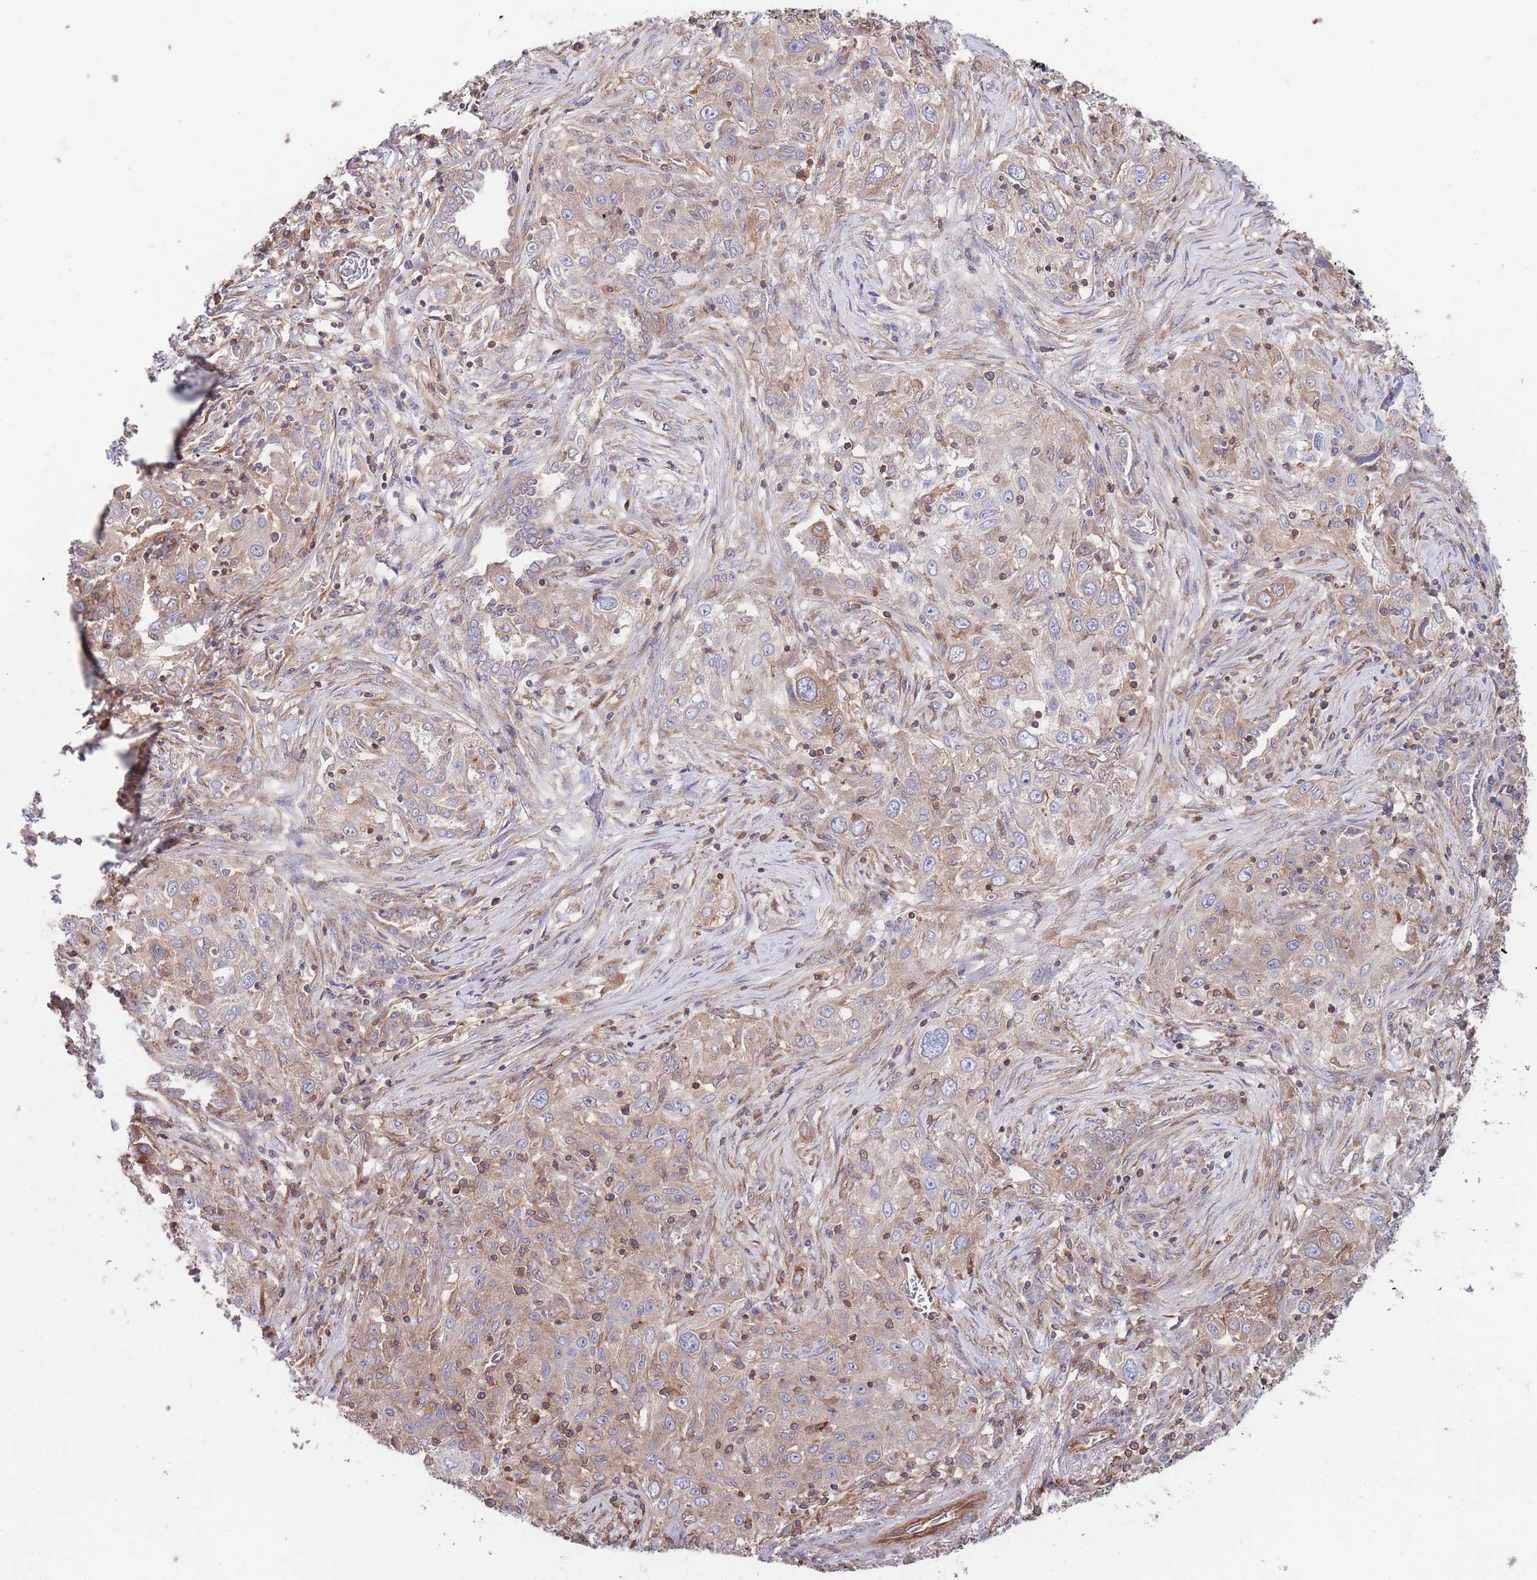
{"staining": {"intensity": "weak", "quantity": "25%-75%", "location": "cytoplasmic/membranous"}, "tissue": "lung cancer", "cell_type": "Tumor cells", "image_type": "cancer", "snomed": [{"axis": "morphology", "description": "Squamous cell carcinoma, NOS"}, {"axis": "topography", "description": "Lung"}], "caption": "Protein expression analysis of lung cancer exhibits weak cytoplasmic/membranous staining in approximately 25%-75% of tumor cells. The staining is performed using DAB brown chromogen to label protein expression. The nuclei are counter-stained blue using hematoxylin.", "gene": "LRRN4CL", "patient": {"sex": "female", "age": 69}}